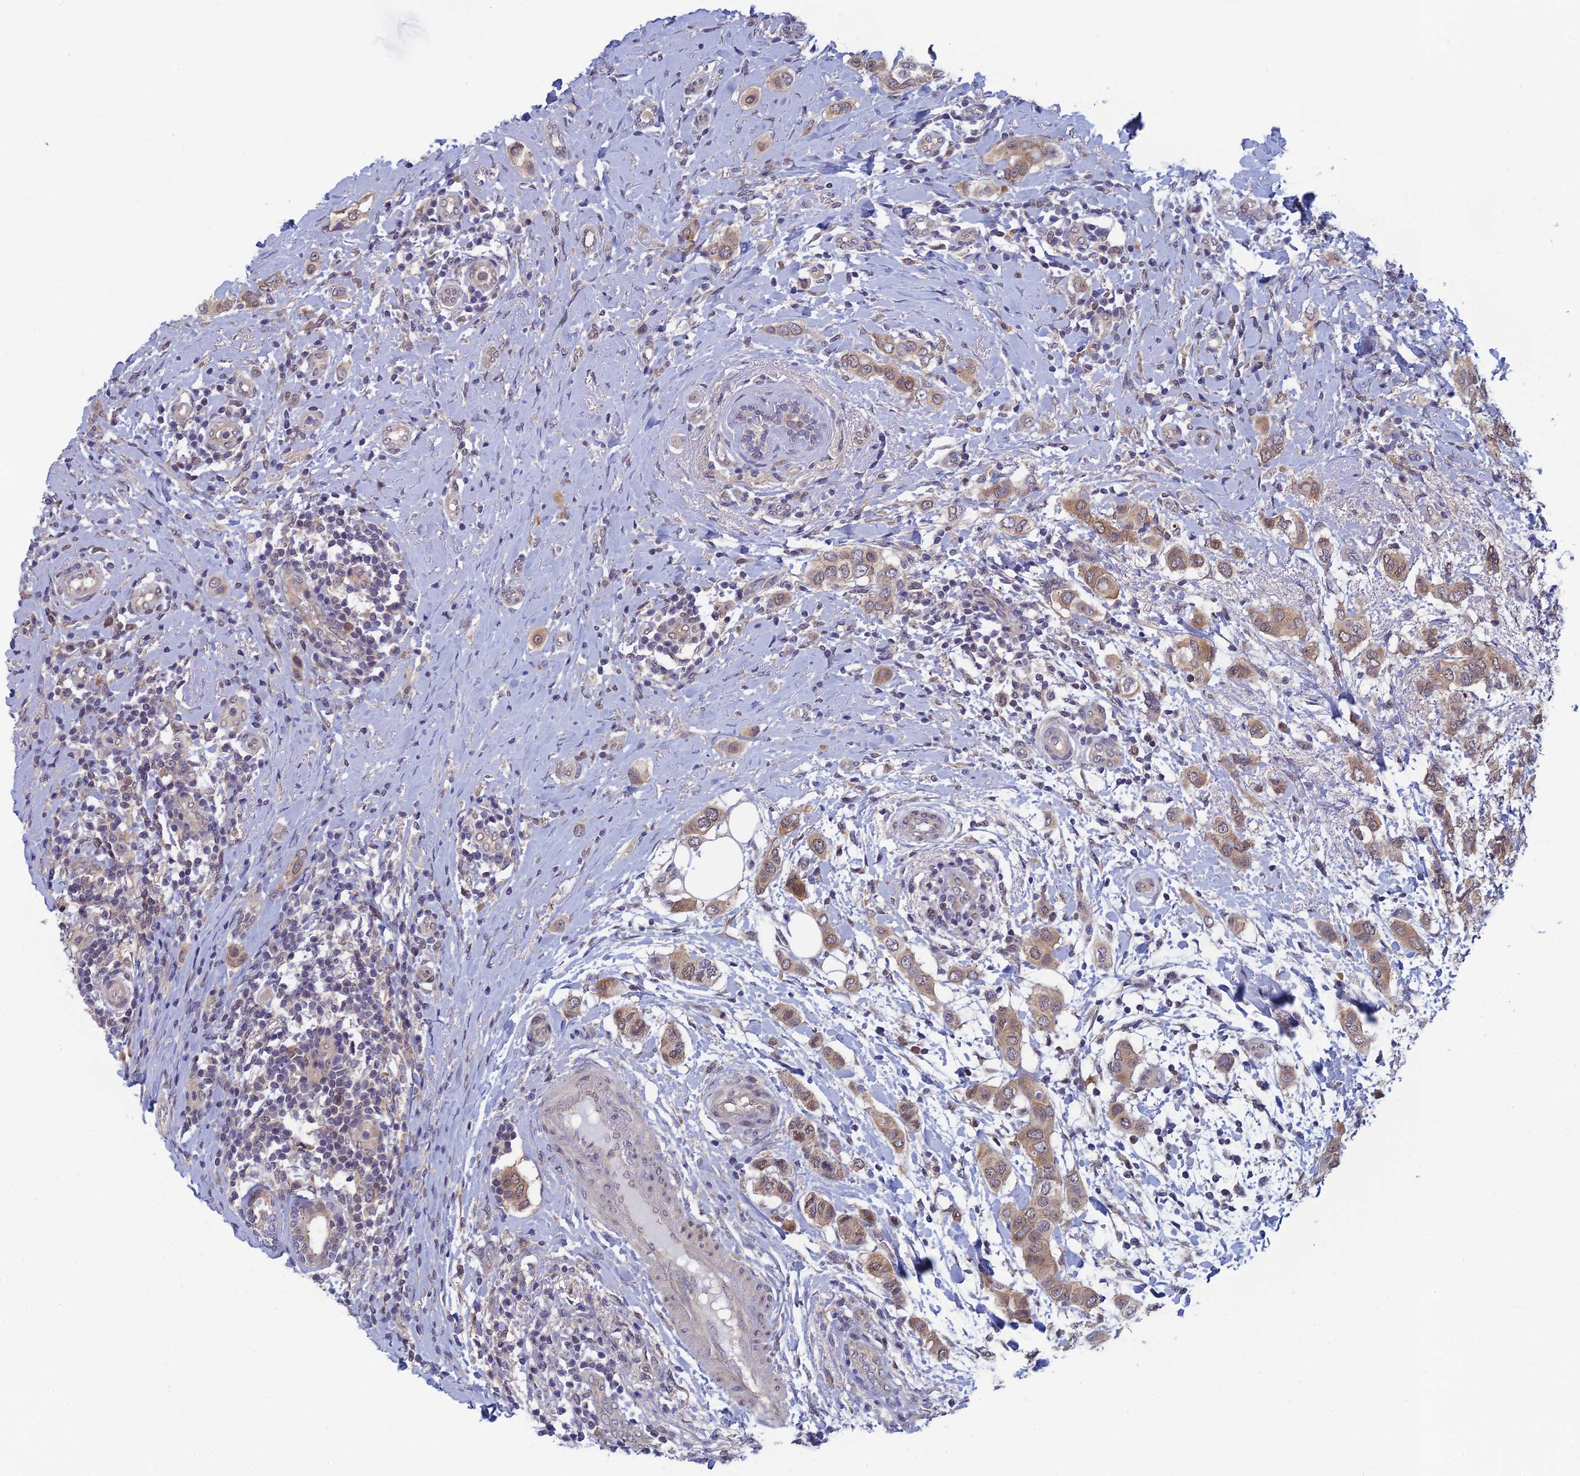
{"staining": {"intensity": "moderate", "quantity": ">75%", "location": "cytoplasmic/membranous"}, "tissue": "breast cancer", "cell_type": "Tumor cells", "image_type": "cancer", "snomed": [{"axis": "morphology", "description": "Lobular carcinoma"}, {"axis": "topography", "description": "Breast"}], "caption": "Protein expression analysis of breast lobular carcinoma shows moderate cytoplasmic/membranous positivity in approximately >75% of tumor cells.", "gene": "SRA1", "patient": {"sex": "female", "age": 51}}